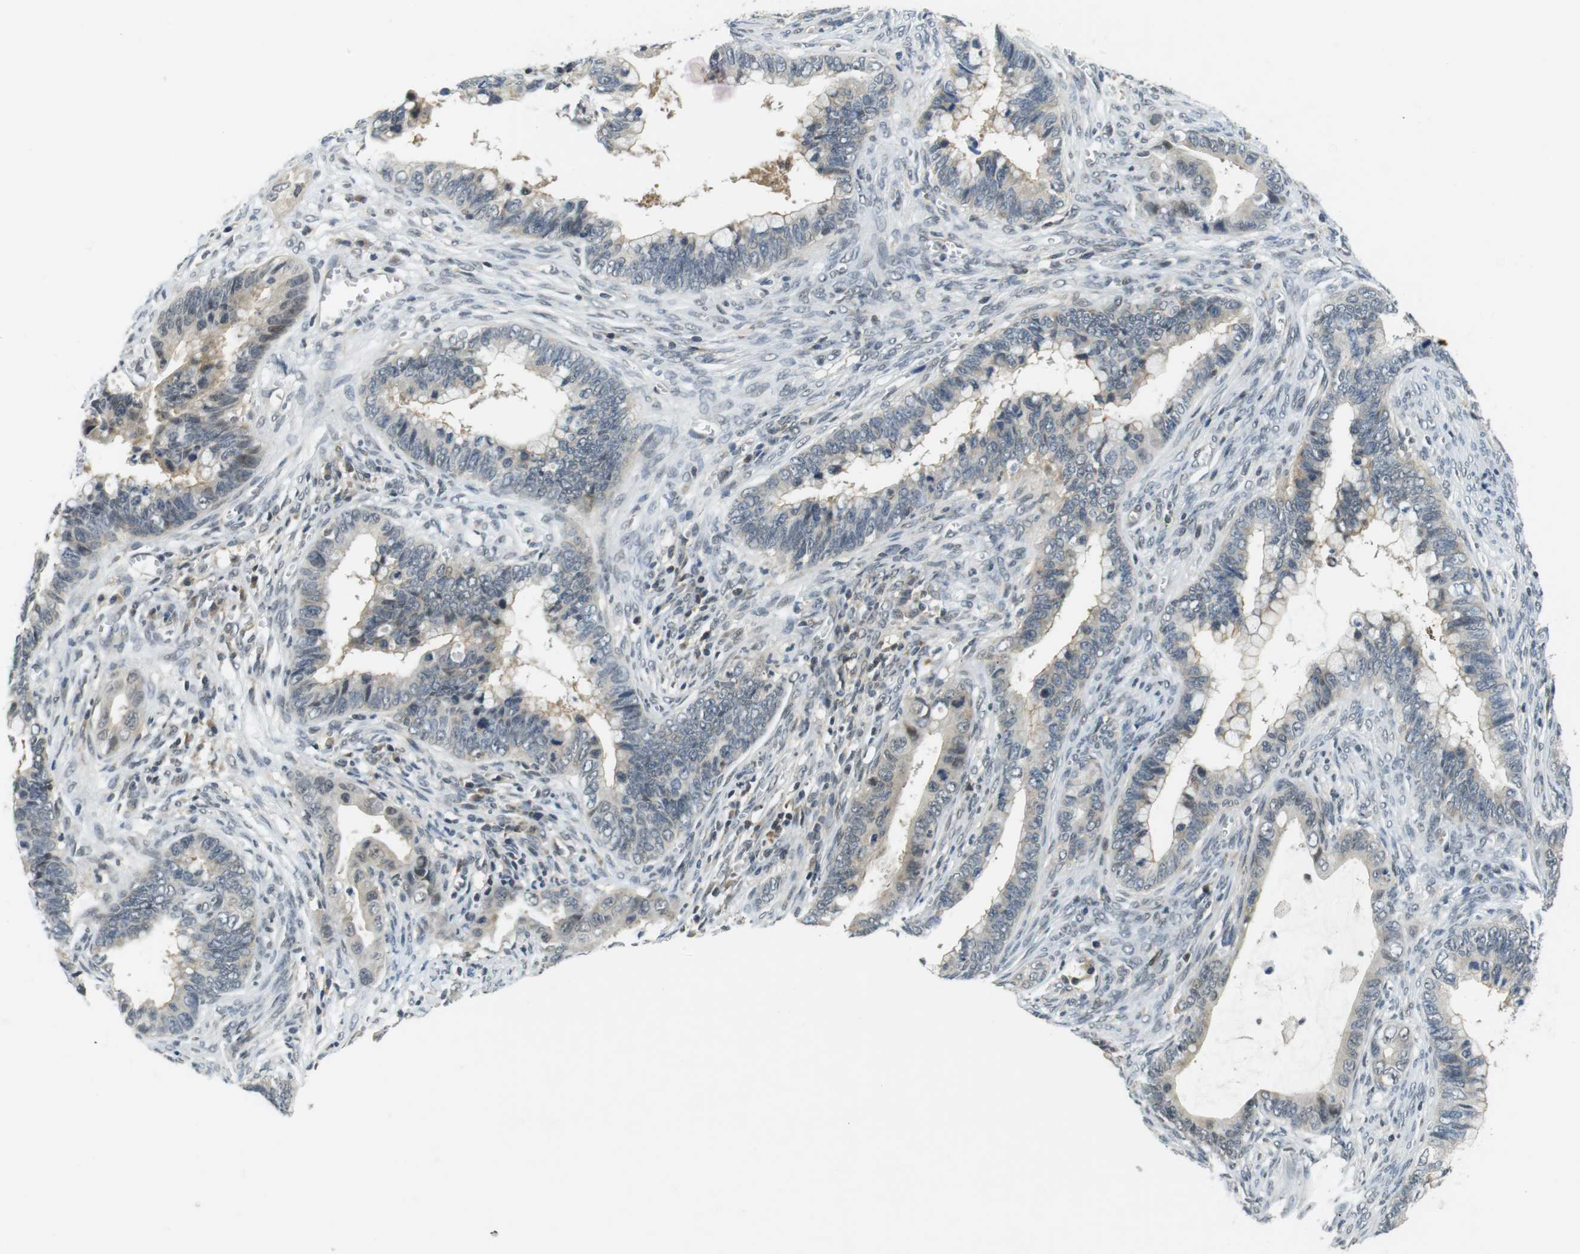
{"staining": {"intensity": "weak", "quantity": "<25%", "location": "cytoplasmic/membranous"}, "tissue": "cervical cancer", "cell_type": "Tumor cells", "image_type": "cancer", "snomed": [{"axis": "morphology", "description": "Adenocarcinoma, NOS"}, {"axis": "topography", "description": "Cervix"}], "caption": "High power microscopy micrograph of an immunohistochemistry histopathology image of adenocarcinoma (cervical), revealing no significant positivity in tumor cells. (DAB immunohistochemistry with hematoxylin counter stain).", "gene": "BRD4", "patient": {"sex": "female", "age": 44}}